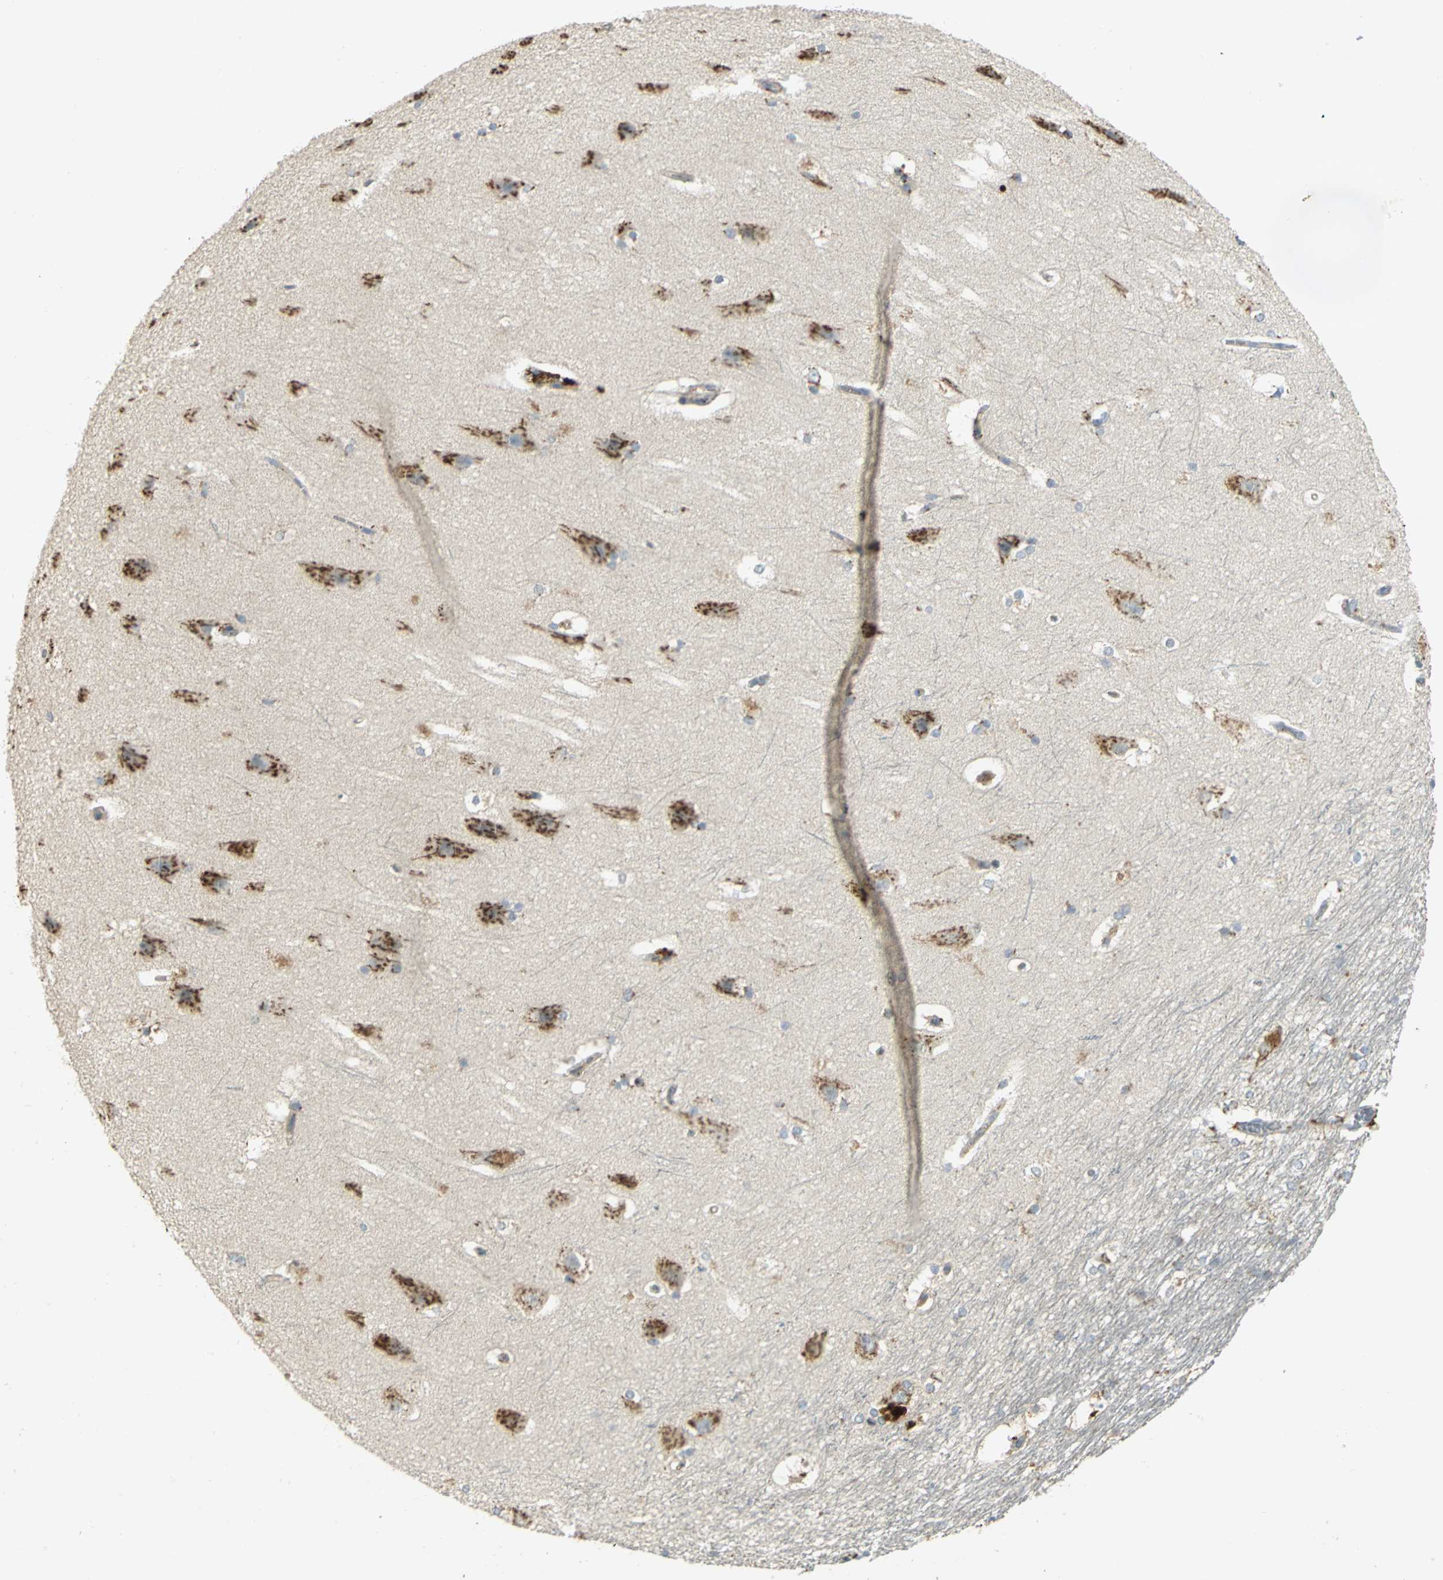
{"staining": {"intensity": "moderate", "quantity": "<25%", "location": "cytoplasmic/membranous"}, "tissue": "hippocampus", "cell_type": "Glial cells", "image_type": "normal", "snomed": [{"axis": "morphology", "description": "Normal tissue, NOS"}, {"axis": "topography", "description": "Hippocampus"}], "caption": "Hippocampus stained with immunohistochemistry (IHC) exhibits moderate cytoplasmic/membranous staining in approximately <25% of glial cells.", "gene": "TM9SF2", "patient": {"sex": "female", "age": 19}}